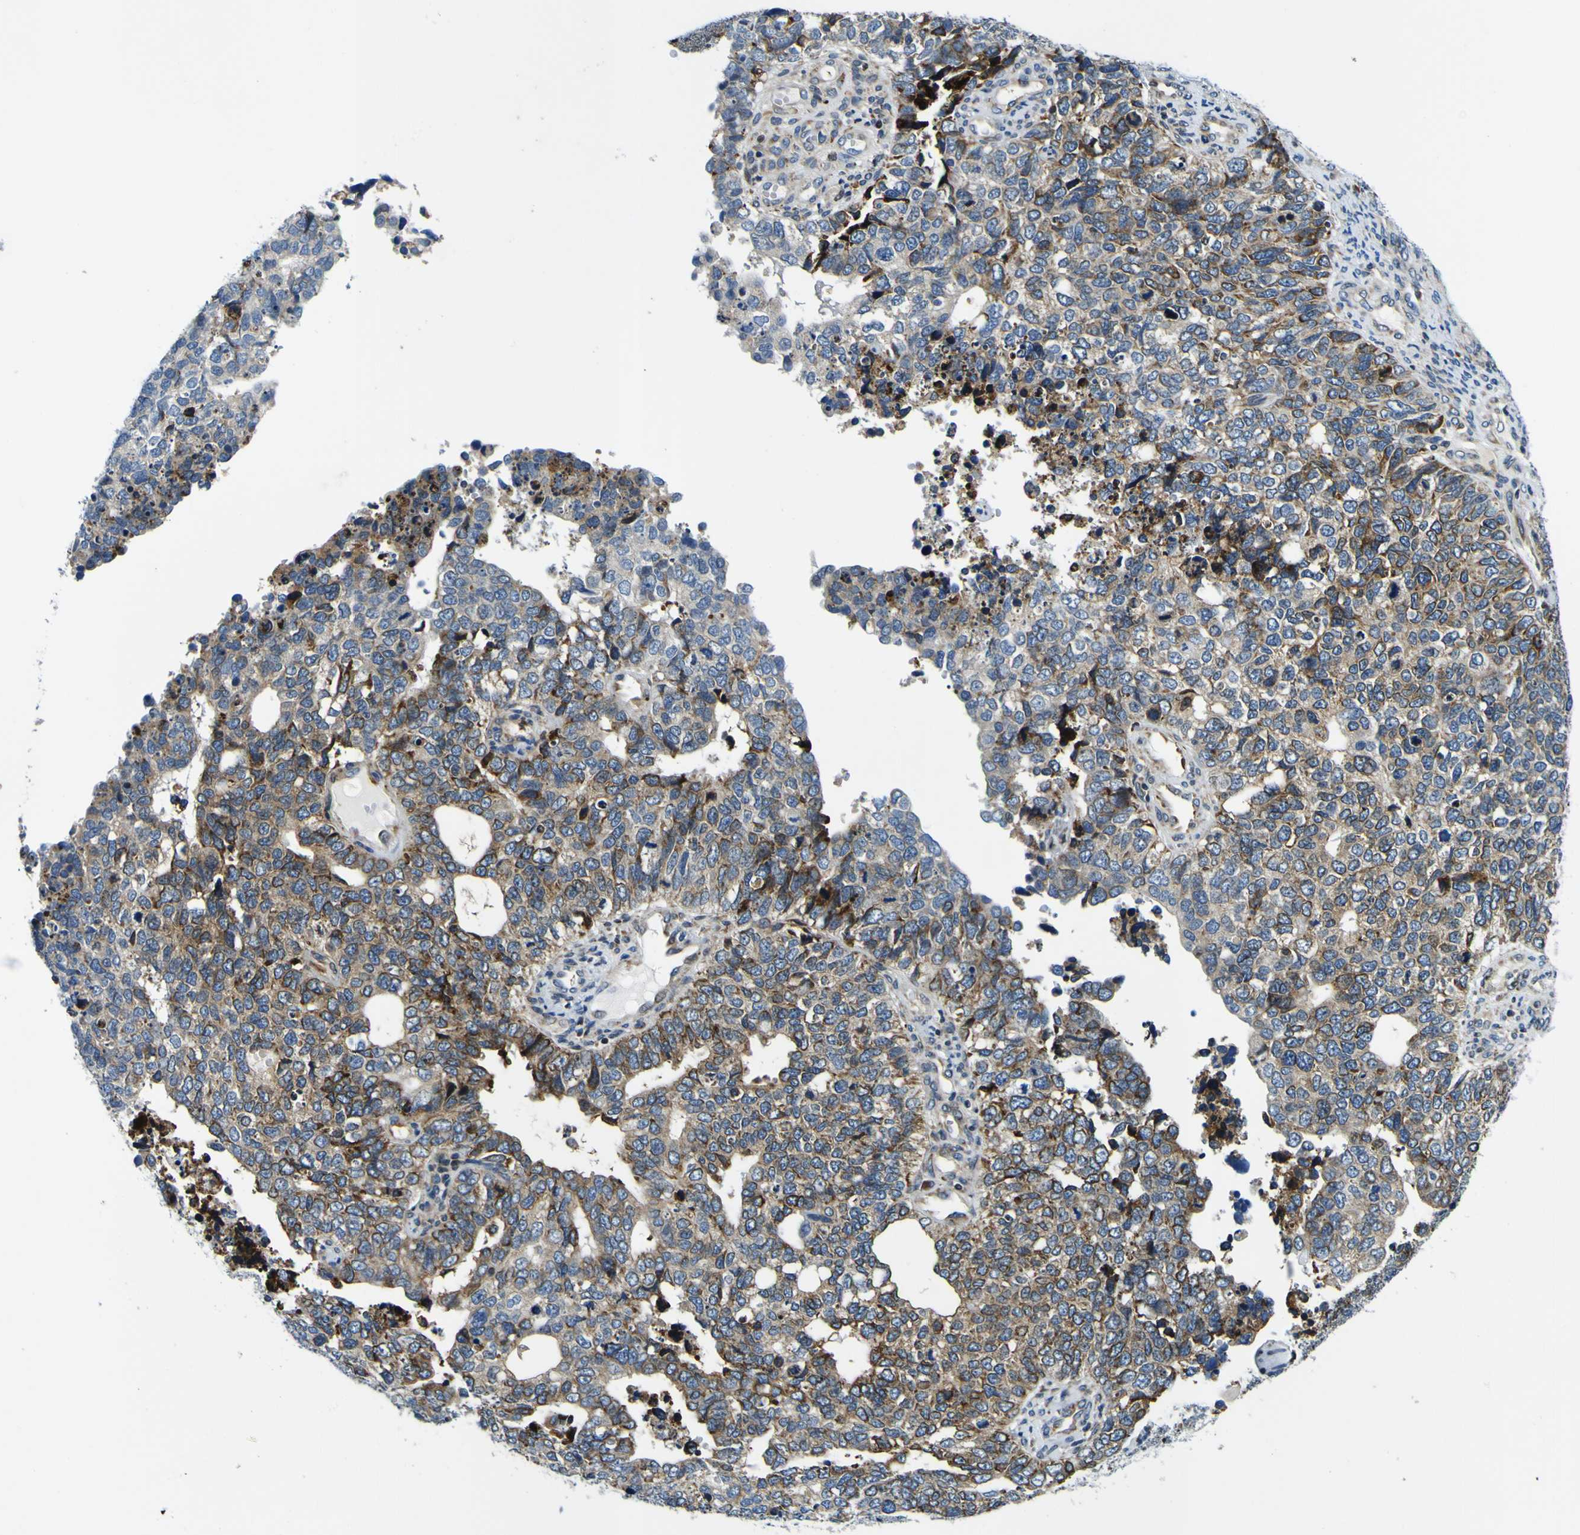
{"staining": {"intensity": "moderate", "quantity": "25%-75%", "location": "cytoplasmic/membranous"}, "tissue": "cervical cancer", "cell_type": "Tumor cells", "image_type": "cancer", "snomed": [{"axis": "morphology", "description": "Squamous cell carcinoma, NOS"}, {"axis": "topography", "description": "Cervix"}], "caption": "Cervical squamous cell carcinoma stained with a brown dye shows moderate cytoplasmic/membranous positive expression in approximately 25%-75% of tumor cells.", "gene": "NLRP3", "patient": {"sex": "female", "age": 63}}